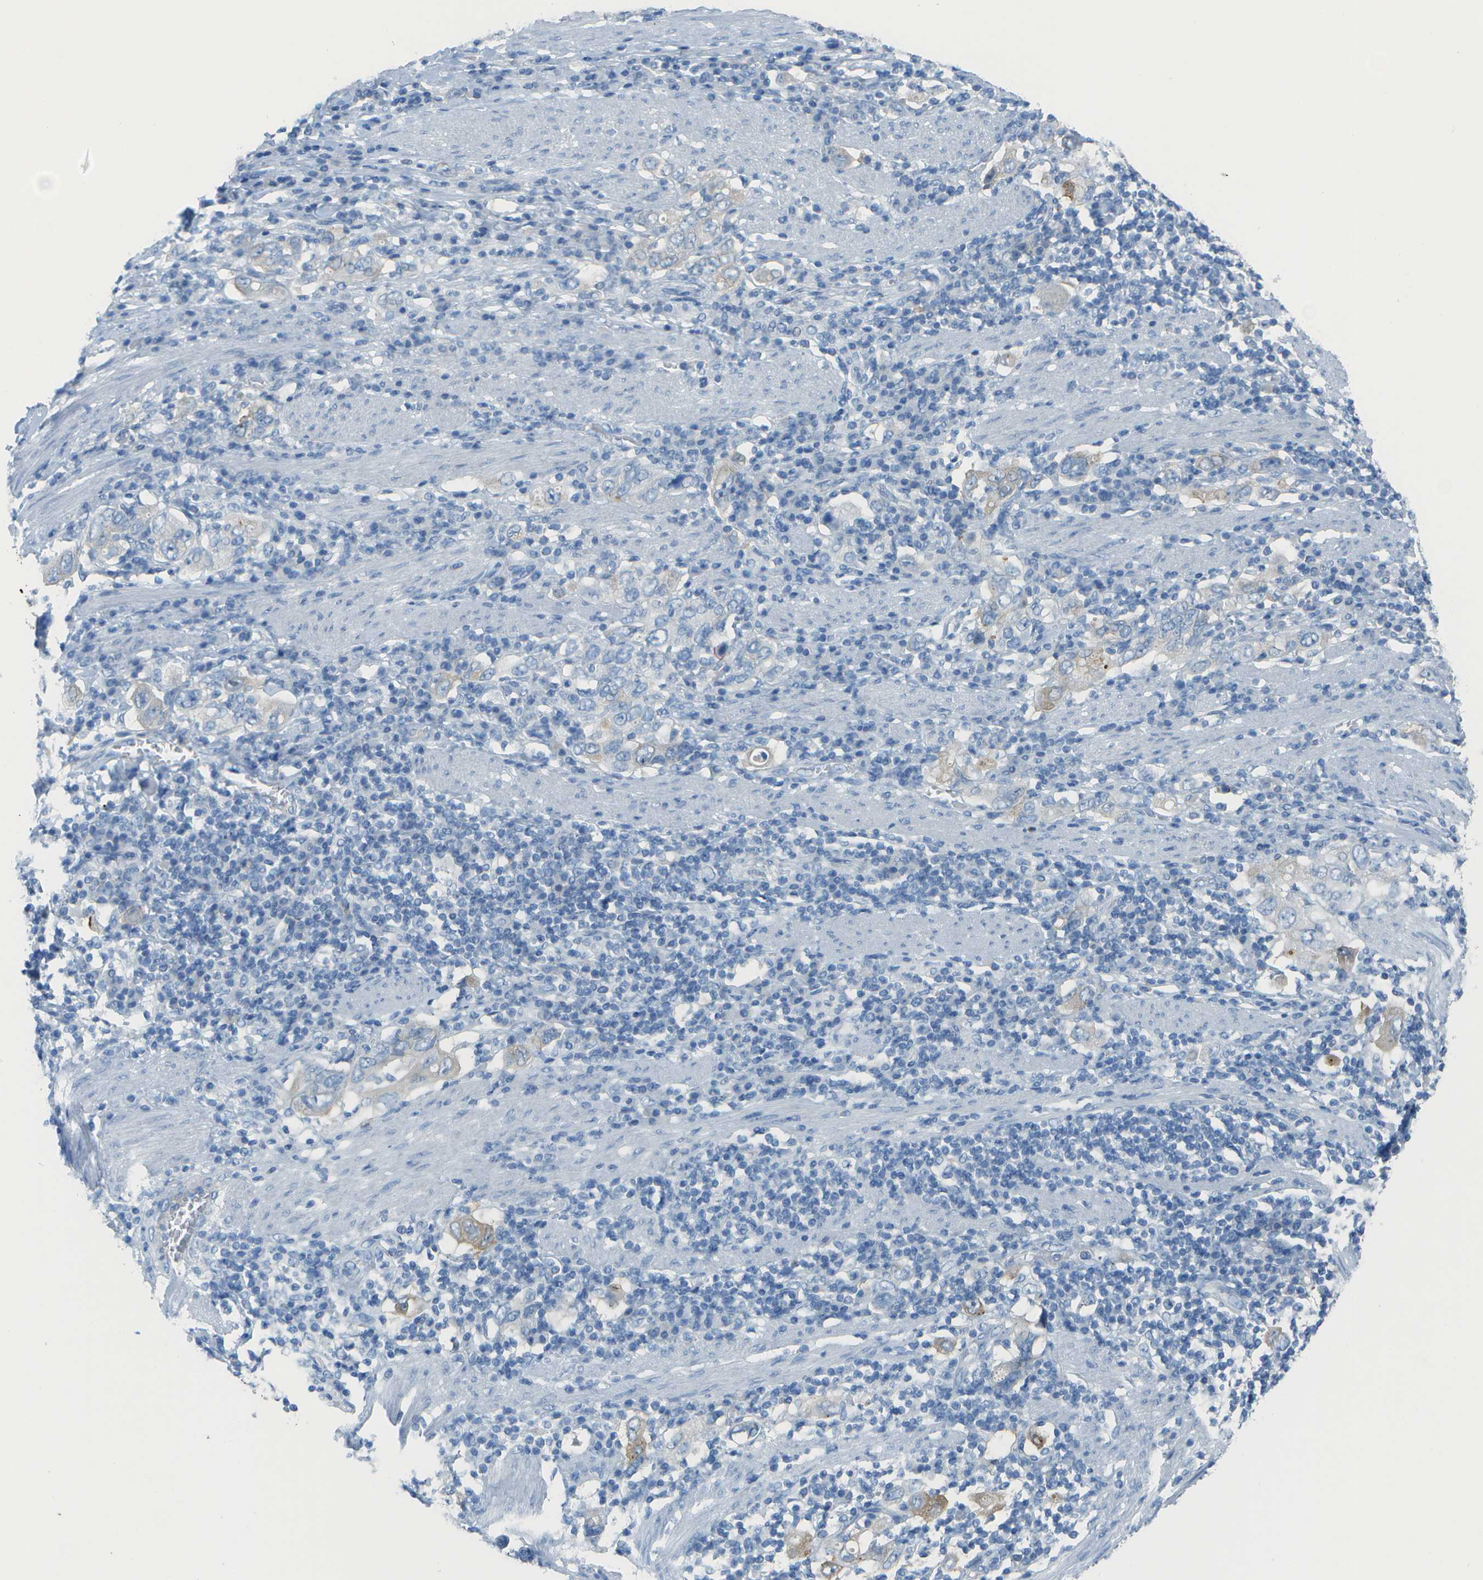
{"staining": {"intensity": "negative", "quantity": "none", "location": "none"}, "tissue": "stomach cancer", "cell_type": "Tumor cells", "image_type": "cancer", "snomed": [{"axis": "morphology", "description": "Adenocarcinoma, NOS"}, {"axis": "topography", "description": "Stomach, upper"}], "caption": "Immunohistochemistry histopathology image of human stomach cancer (adenocarcinoma) stained for a protein (brown), which displays no staining in tumor cells.", "gene": "CD46", "patient": {"sex": "male", "age": 62}}